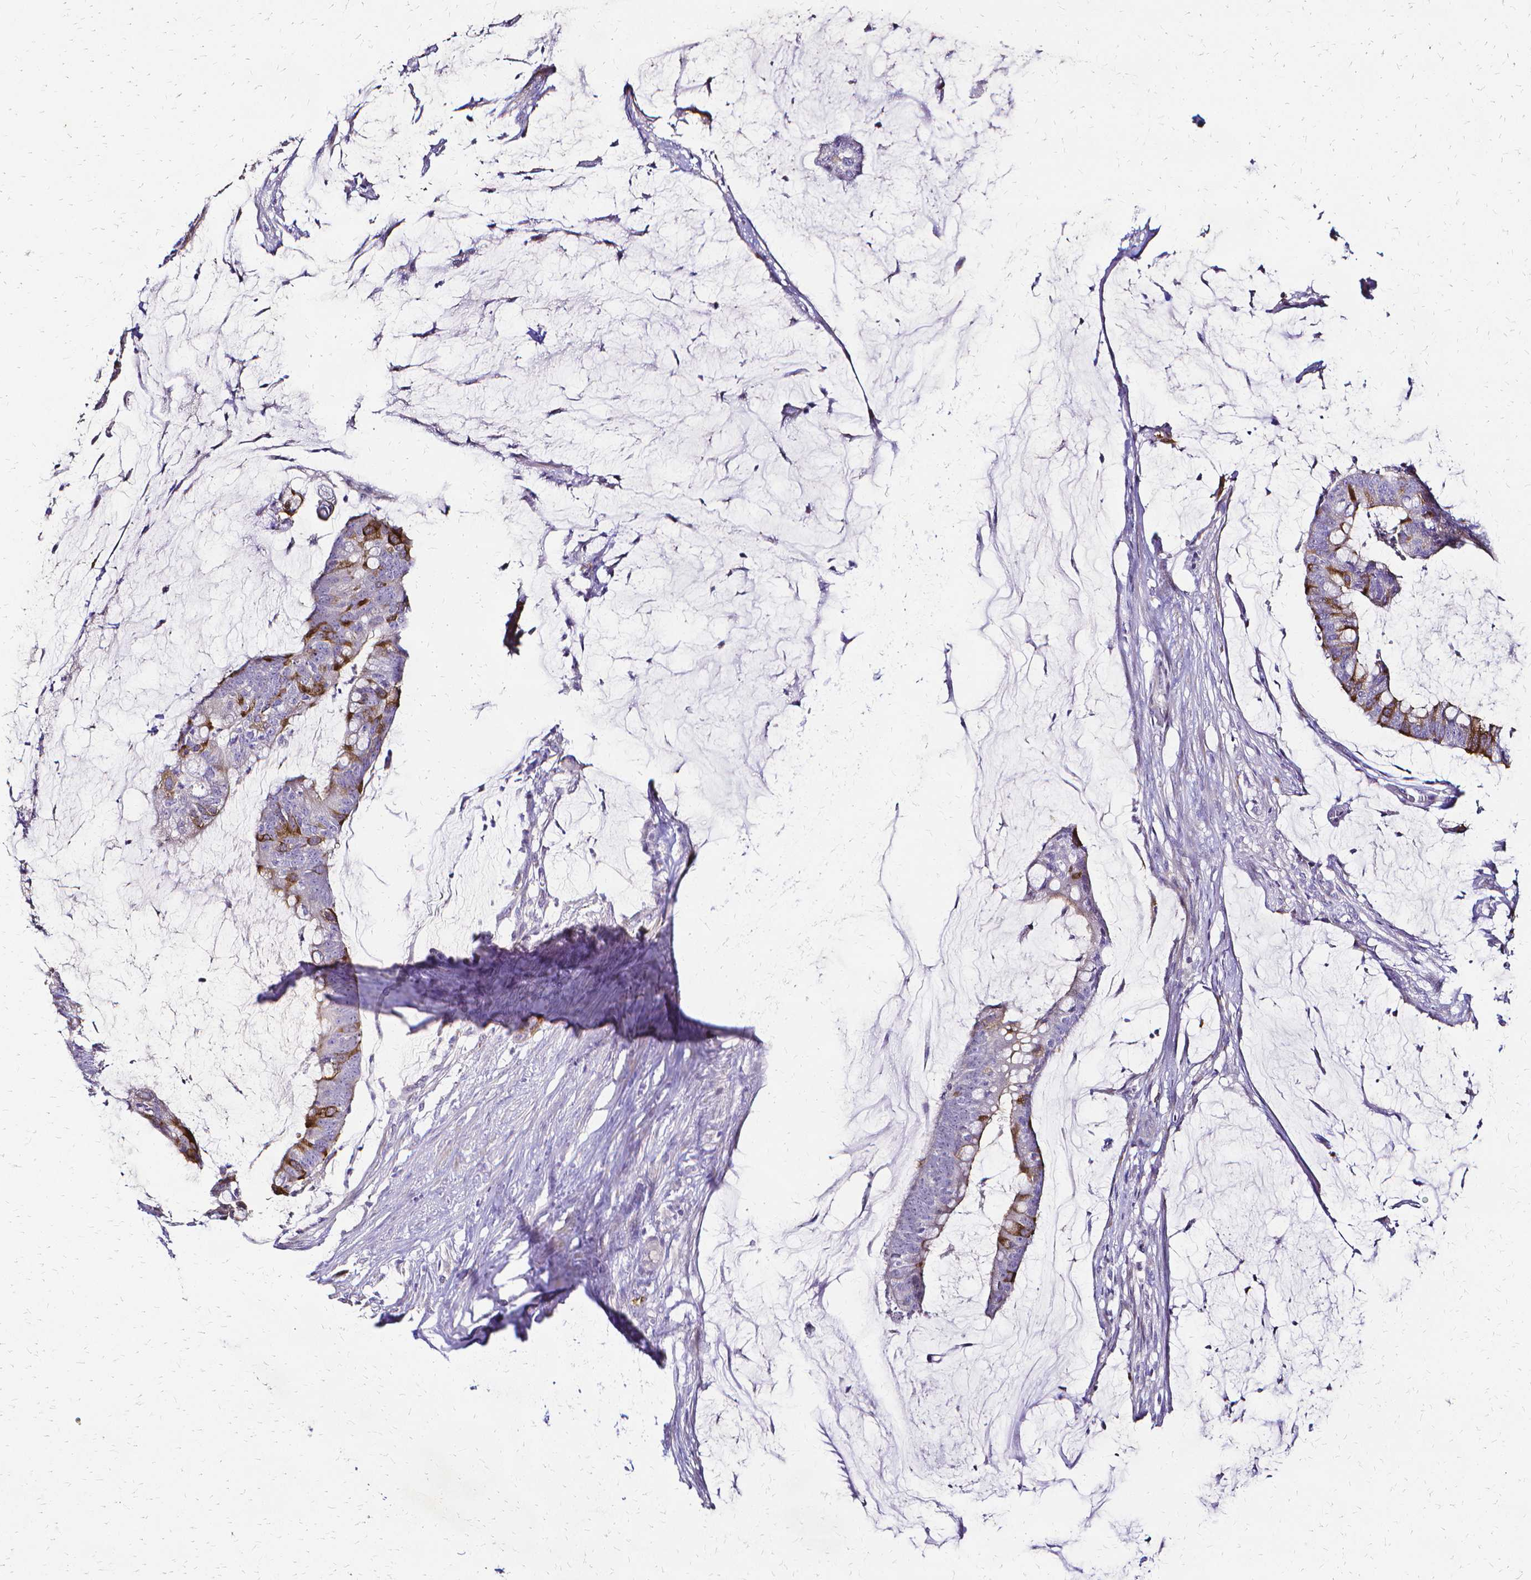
{"staining": {"intensity": "moderate", "quantity": "<25%", "location": "cytoplasmic/membranous"}, "tissue": "colorectal cancer", "cell_type": "Tumor cells", "image_type": "cancer", "snomed": [{"axis": "morphology", "description": "Adenocarcinoma, NOS"}, {"axis": "topography", "description": "Colon"}], "caption": "IHC of colorectal cancer displays low levels of moderate cytoplasmic/membranous expression in about <25% of tumor cells.", "gene": "CCNB1", "patient": {"sex": "male", "age": 62}}